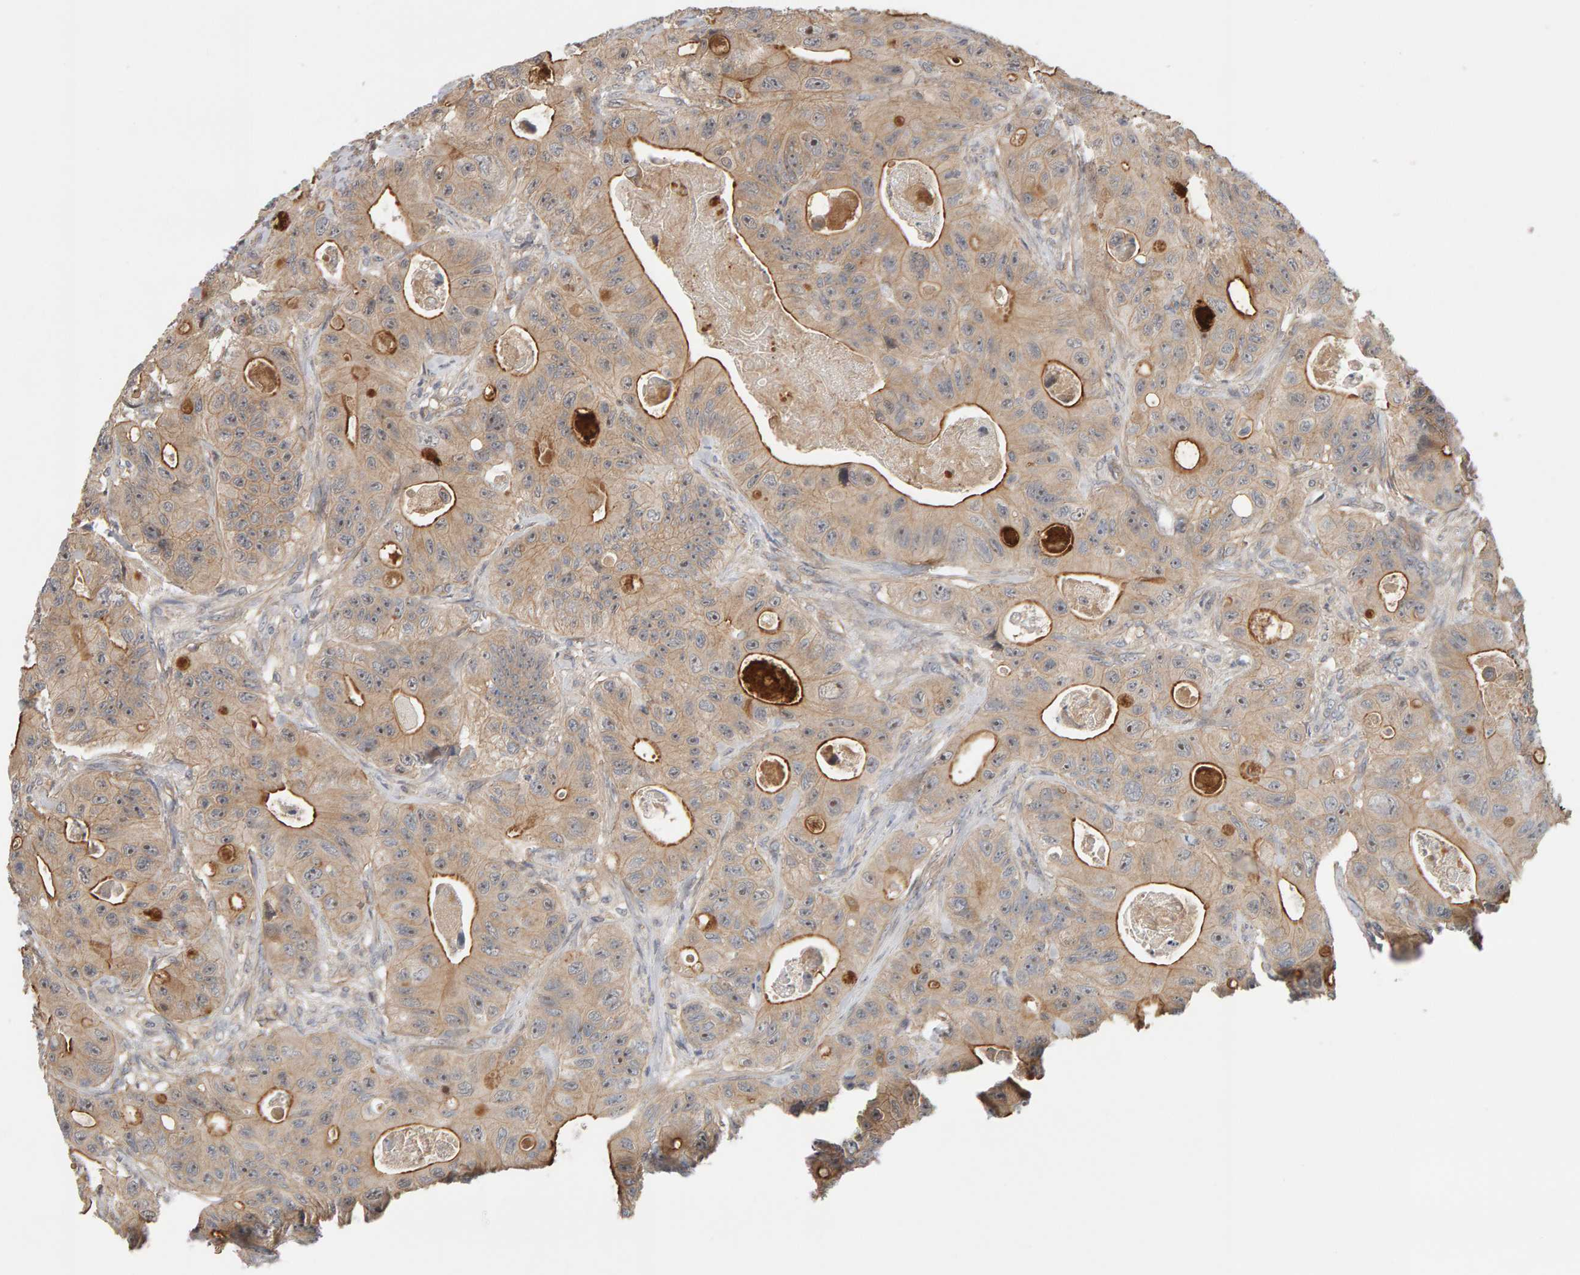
{"staining": {"intensity": "moderate", "quantity": ">75%", "location": "cytoplasmic/membranous,nuclear"}, "tissue": "colorectal cancer", "cell_type": "Tumor cells", "image_type": "cancer", "snomed": [{"axis": "morphology", "description": "Adenocarcinoma, NOS"}, {"axis": "topography", "description": "Colon"}], "caption": "Colorectal adenocarcinoma stained with immunohistochemistry exhibits moderate cytoplasmic/membranous and nuclear expression in approximately >75% of tumor cells.", "gene": "PPP1R16A", "patient": {"sex": "female", "age": 46}}